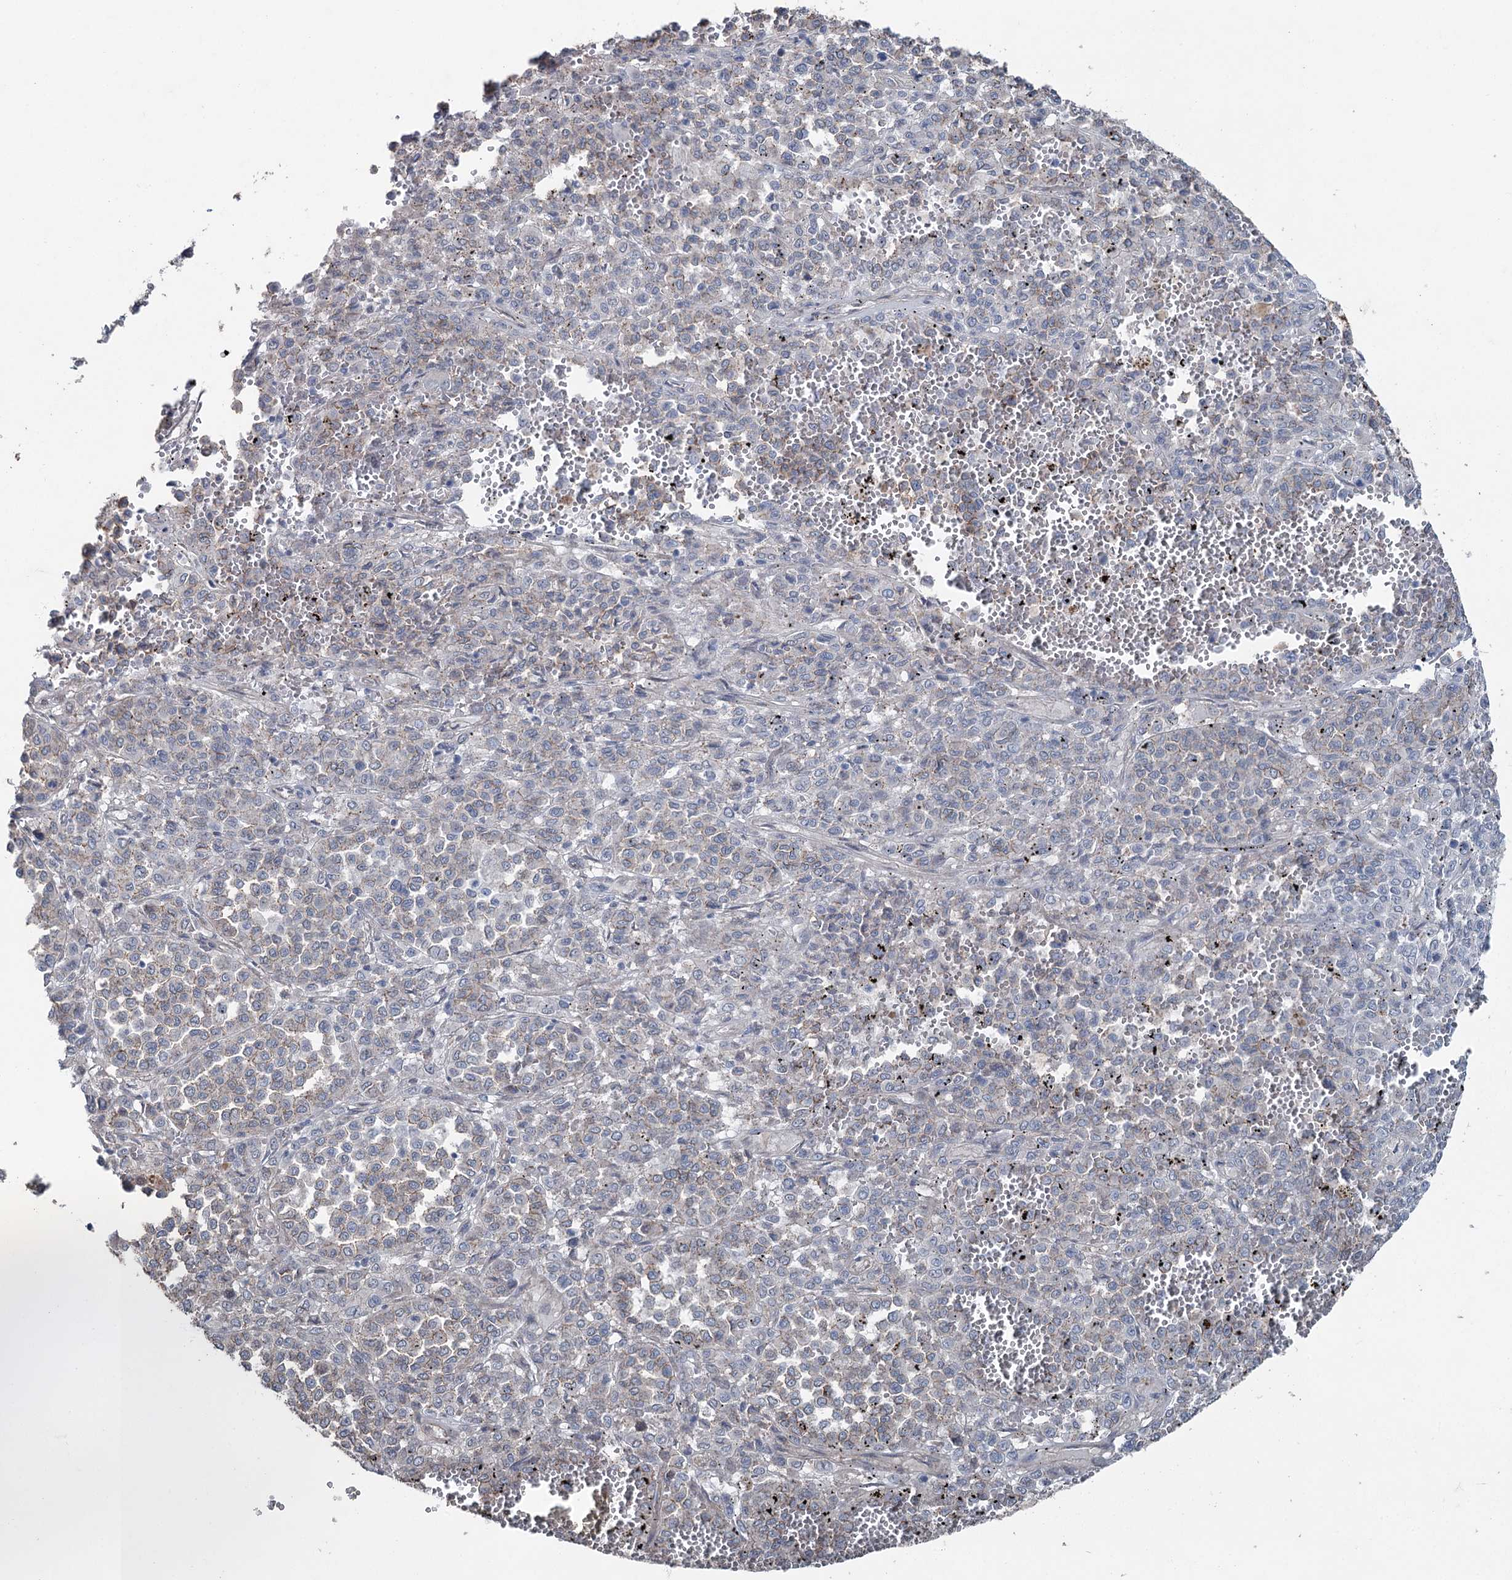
{"staining": {"intensity": "negative", "quantity": "none", "location": "none"}, "tissue": "melanoma", "cell_type": "Tumor cells", "image_type": "cancer", "snomed": [{"axis": "morphology", "description": "Malignant melanoma, Metastatic site"}, {"axis": "topography", "description": "Pancreas"}], "caption": "DAB immunohistochemical staining of melanoma reveals no significant positivity in tumor cells.", "gene": "FAM120B", "patient": {"sex": "female", "age": 30}}